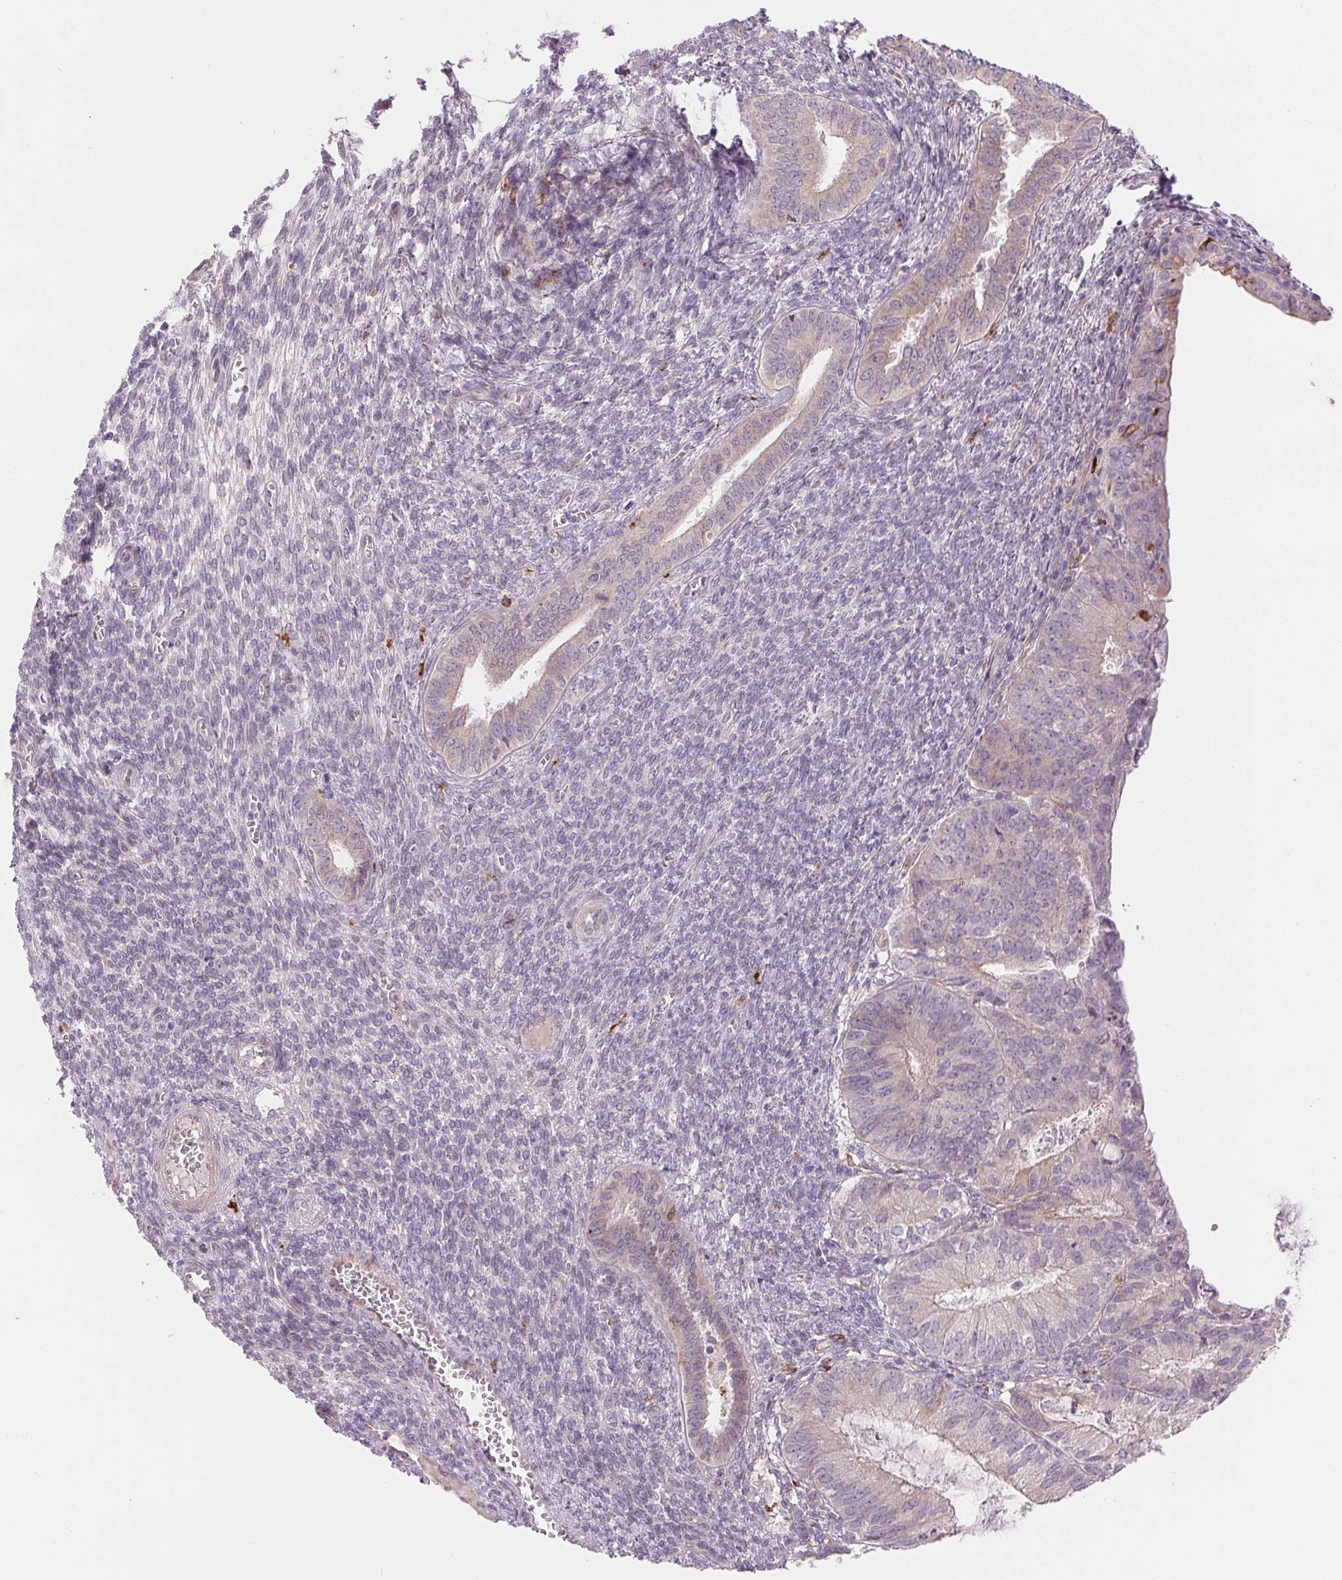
{"staining": {"intensity": "weak", "quantity": "<25%", "location": "cytoplasmic/membranous"}, "tissue": "endometrial cancer", "cell_type": "Tumor cells", "image_type": "cancer", "snomed": [{"axis": "morphology", "description": "Adenocarcinoma, NOS"}, {"axis": "topography", "description": "Endometrium"}], "caption": "This is an immunohistochemistry photomicrograph of human endometrial cancer. There is no staining in tumor cells.", "gene": "METTL17", "patient": {"sex": "female", "age": 86}}